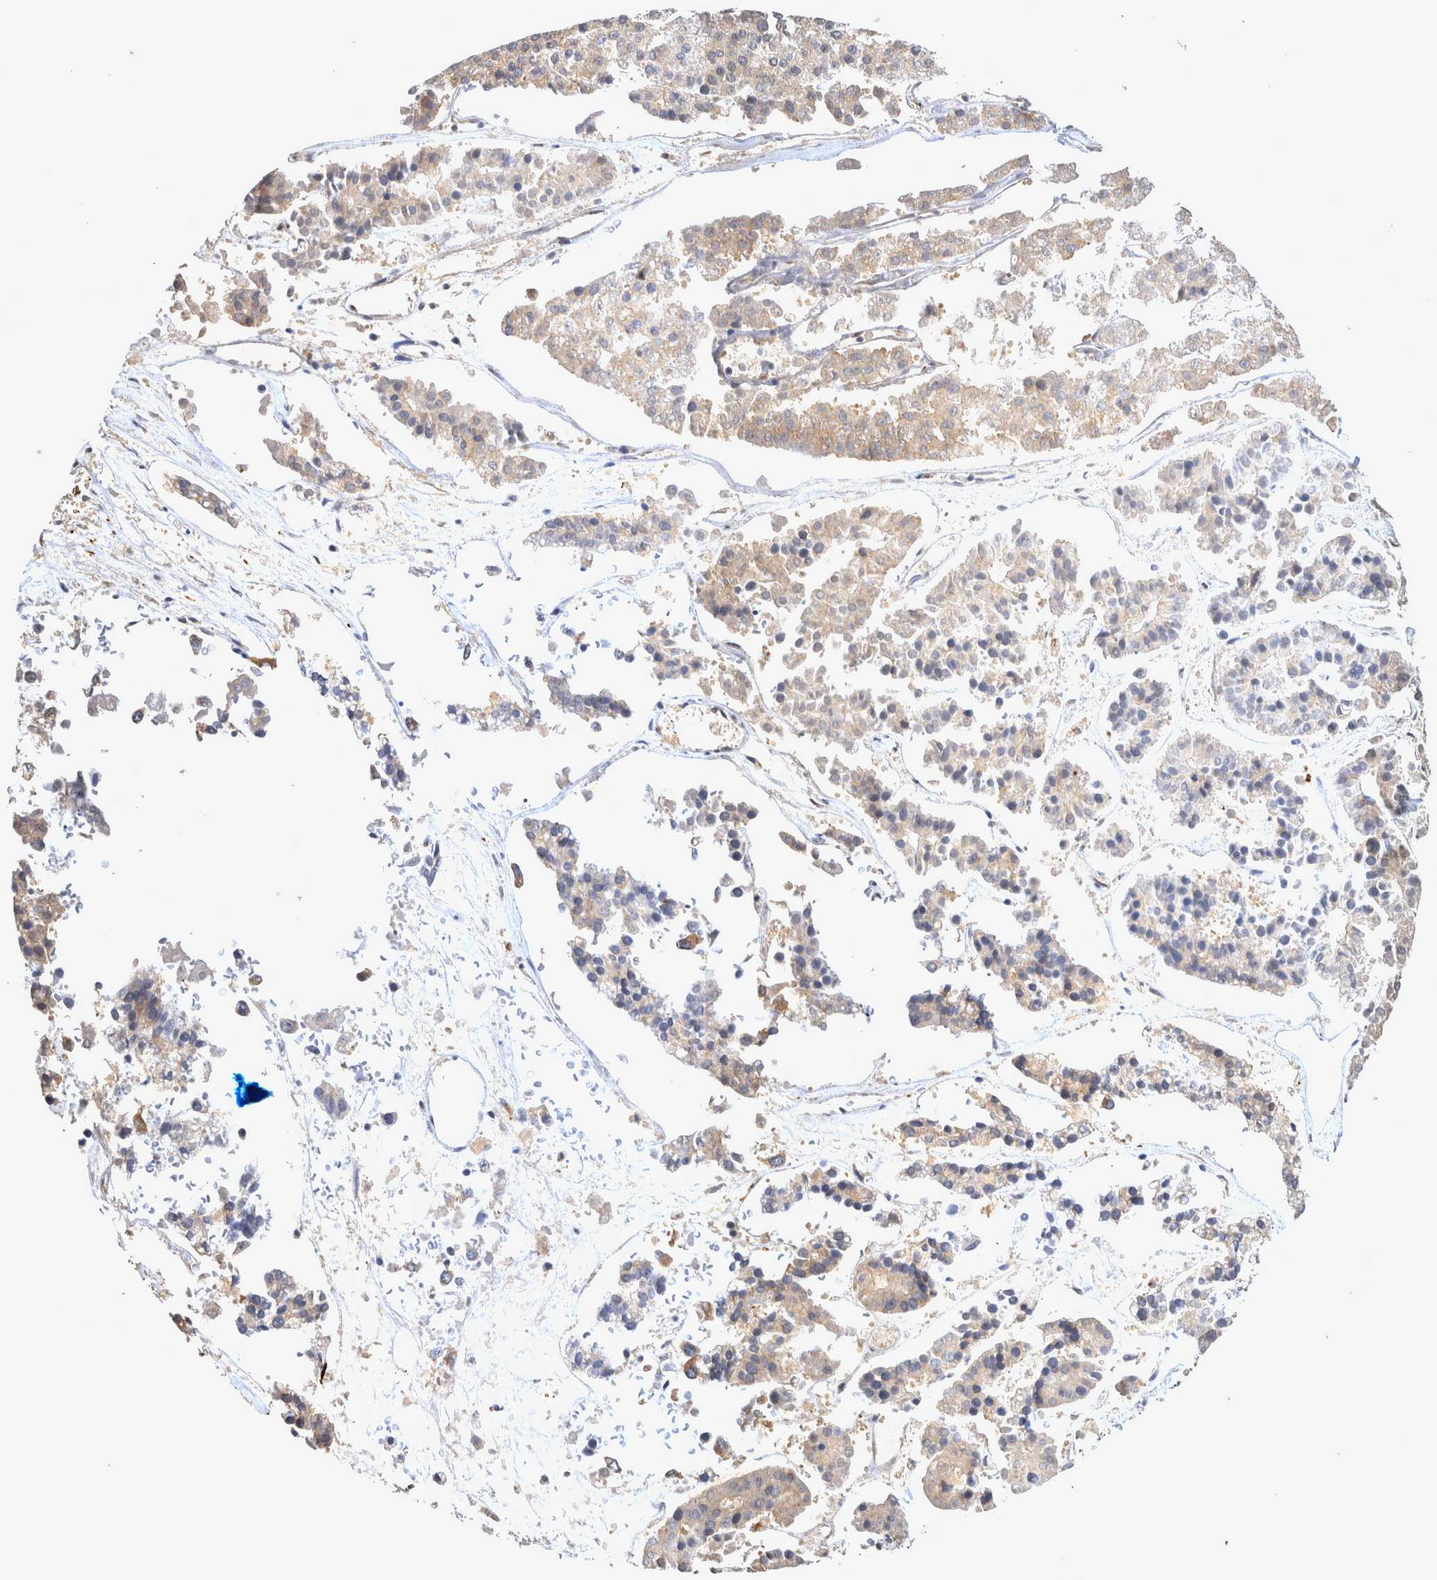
{"staining": {"intensity": "weak", "quantity": "<25%", "location": "cytoplasmic/membranous"}, "tissue": "pancreatic cancer", "cell_type": "Tumor cells", "image_type": "cancer", "snomed": [{"axis": "morphology", "description": "Adenocarcinoma, NOS"}, {"axis": "topography", "description": "Pancreas"}], "caption": "A high-resolution histopathology image shows IHC staining of pancreatic cancer (adenocarcinoma), which demonstrates no significant positivity in tumor cells.", "gene": "ATXN2", "patient": {"sex": "male", "age": 50}}